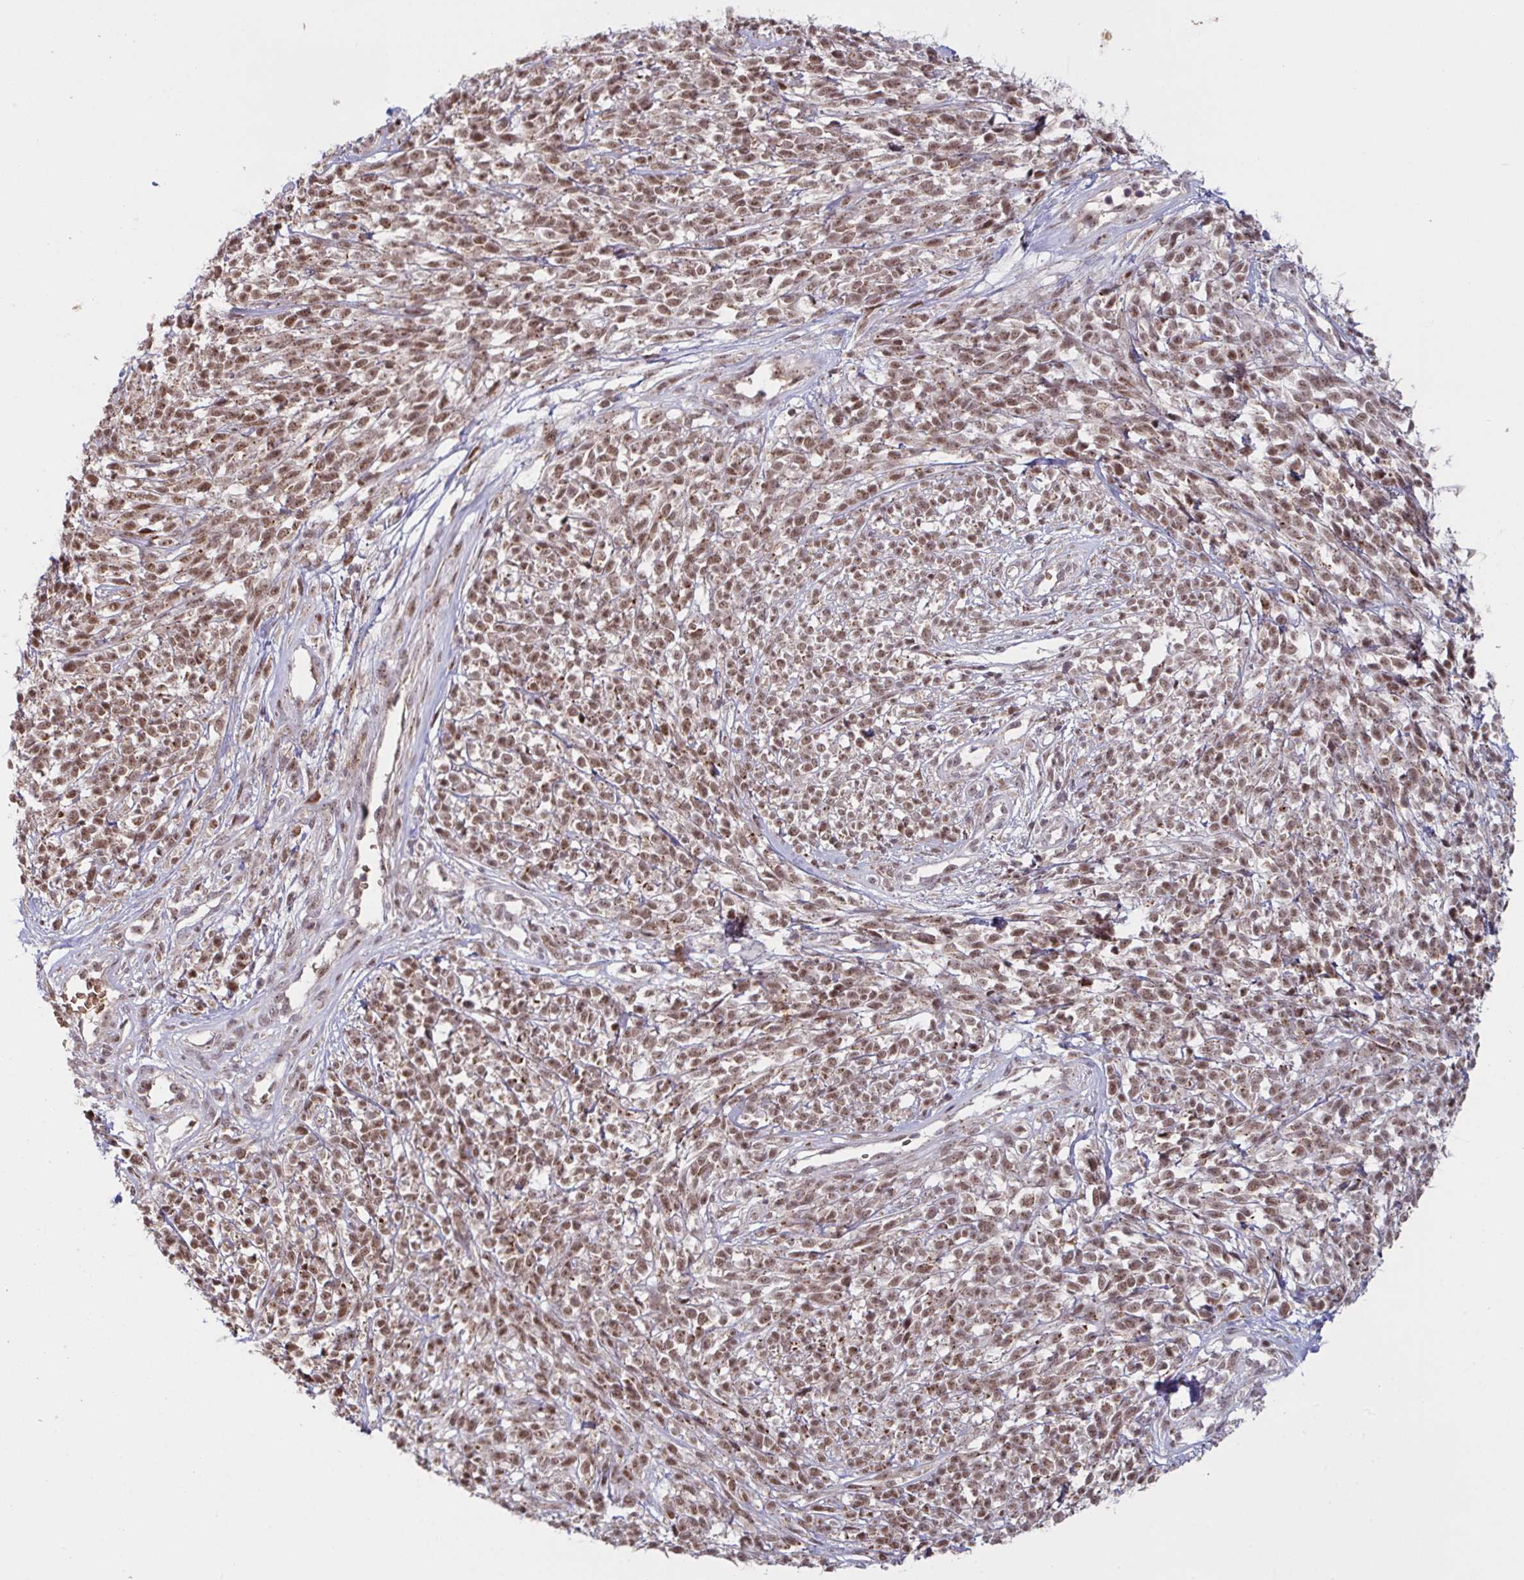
{"staining": {"intensity": "moderate", "quantity": ">75%", "location": "nuclear"}, "tissue": "melanoma", "cell_type": "Tumor cells", "image_type": "cancer", "snomed": [{"axis": "morphology", "description": "Malignant melanoma, NOS"}, {"axis": "topography", "description": "Skin"}, {"axis": "topography", "description": "Skin of trunk"}], "caption": "Moderate nuclear positivity for a protein is seen in approximately >75% of tumor cells of malignant melanoma using immunohistochemistry.", "gene": "NLRP13", "patient": {"sex": "male", "age": 74}}